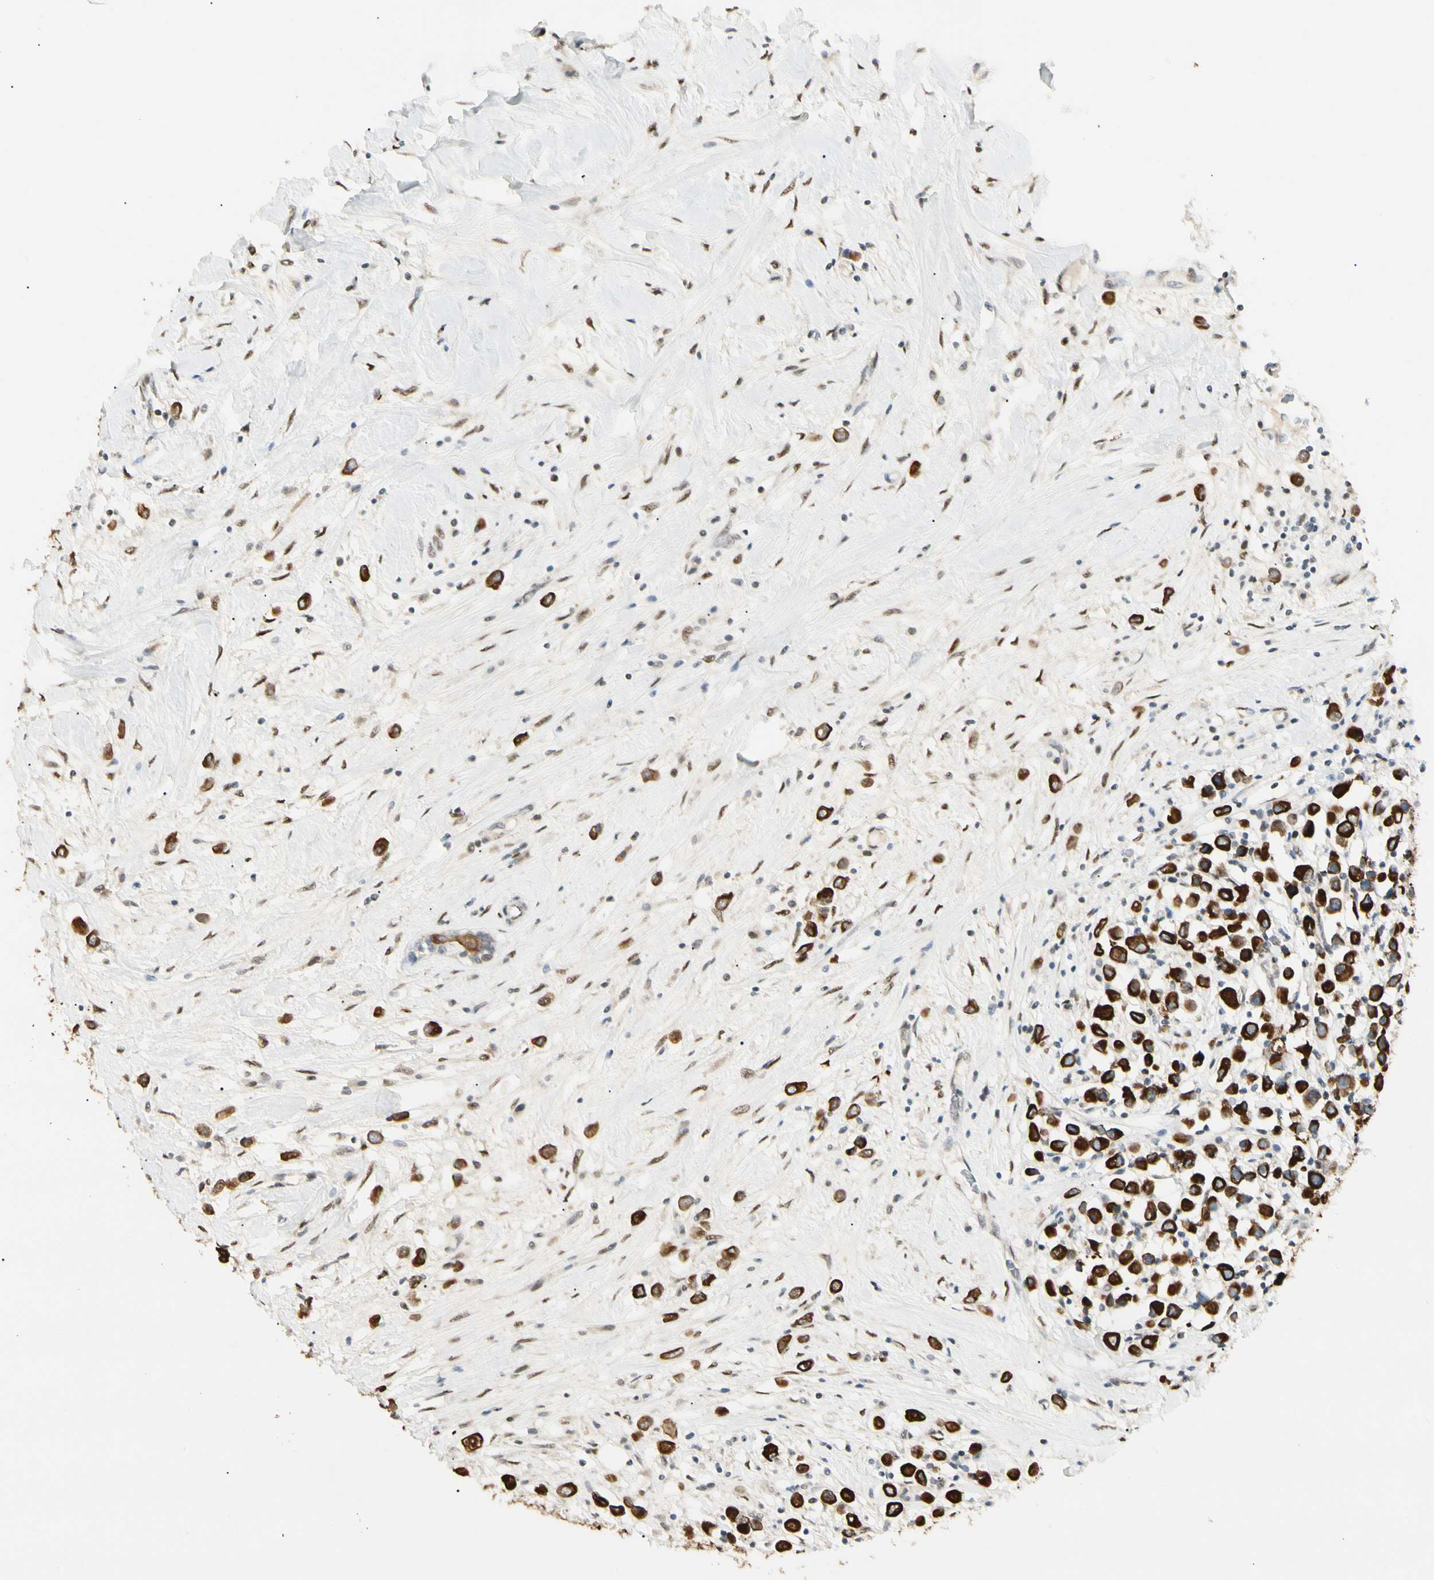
{"staining": {"intensity": "strong", "quantity": ">75%", "location": "cytoplasmic/membranous"}, "tissue": "breast cancer", "cell_type": "Tumor cells", "image_type": "cancer", "snomed": [{"axis": "morphology", "description": "Duct carcinoma"}, {"axis": "topography", "description": "Breast"}], "caption": "Breast cancer (infiltrating ductal carcinoma) stained with DAB immunohistochemistry (IHC) reveals high levels of strong cytoplasmic/membranous expression in about >75% of tumor cells.", "gene": "ATXN1", "patient": {"sex": "female", "age": 61}}